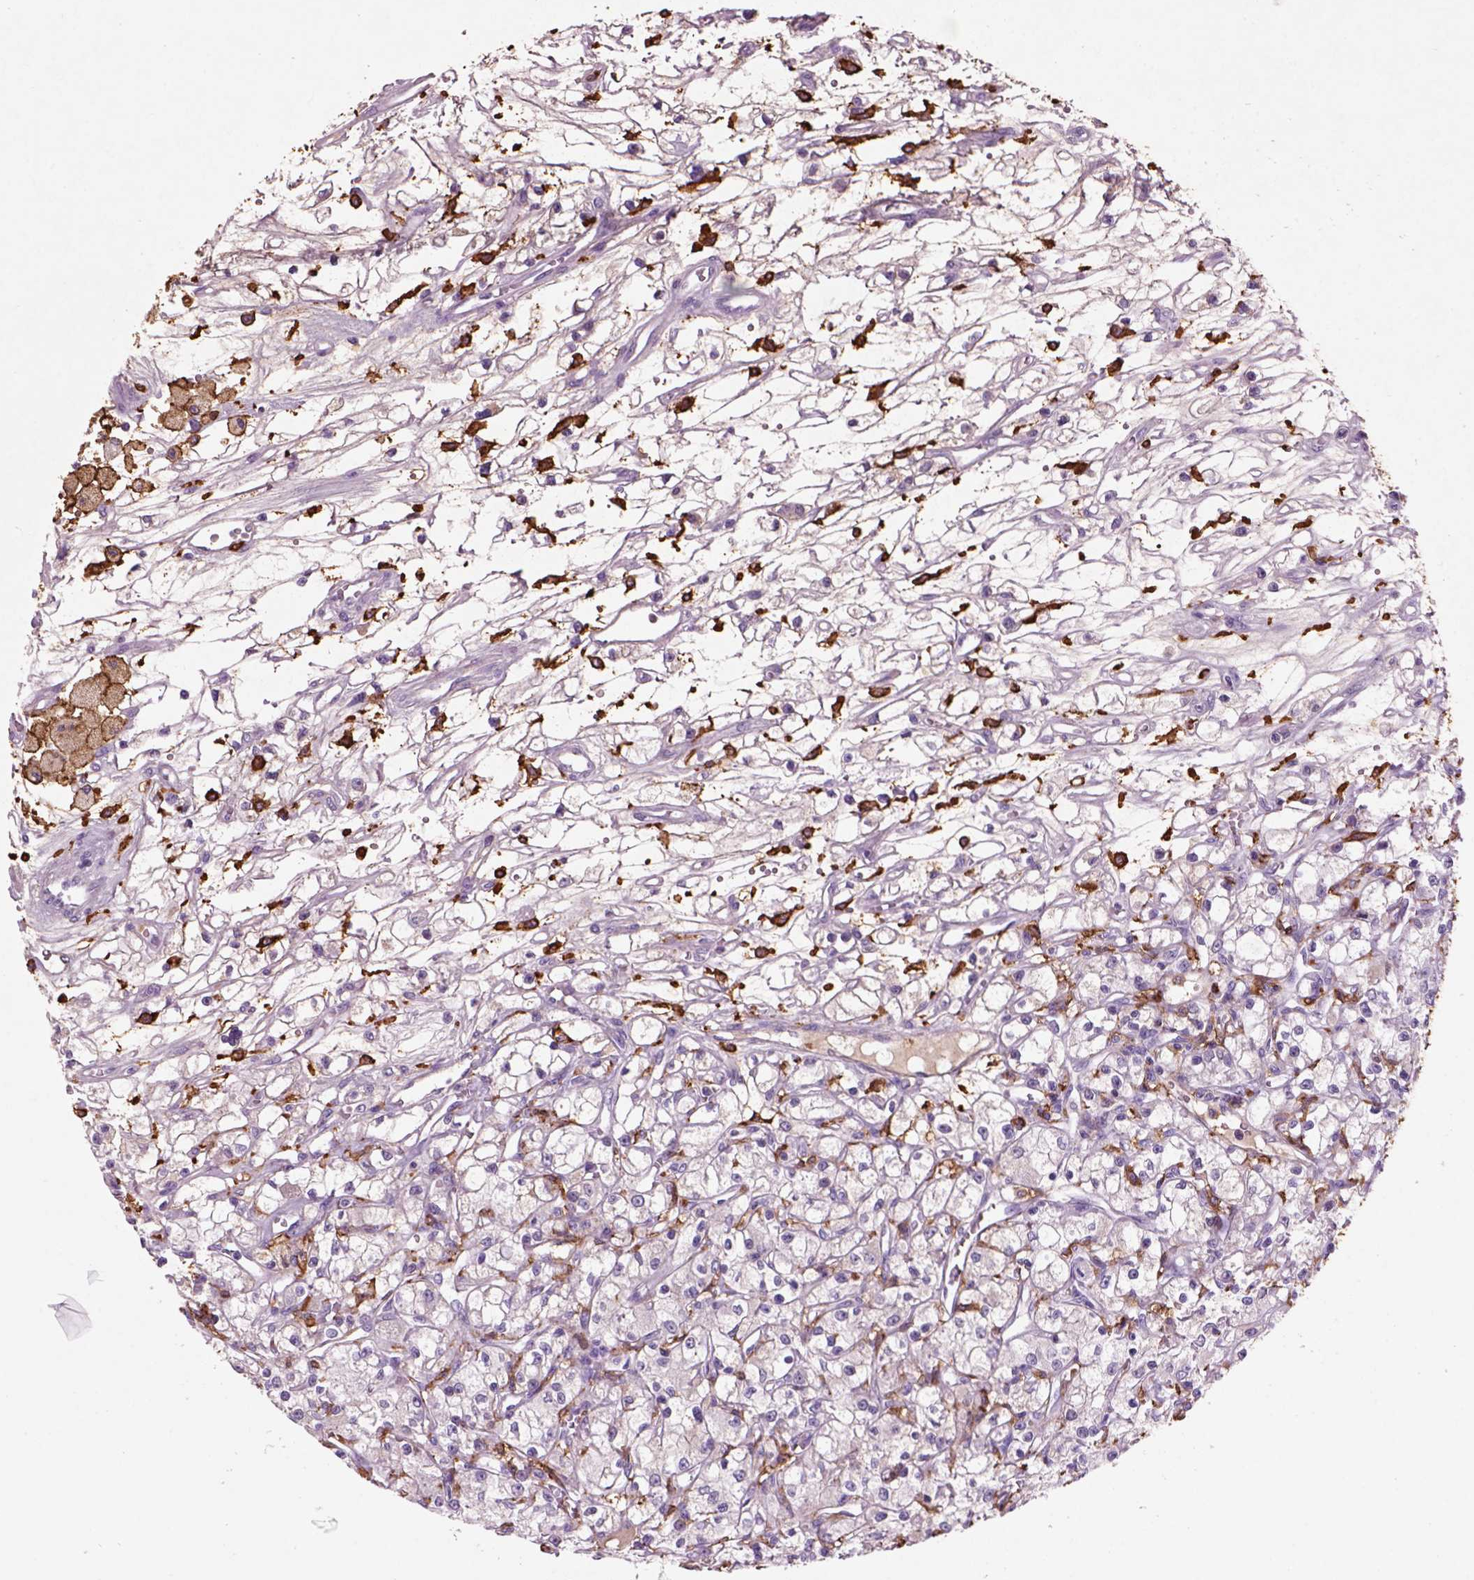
{"staining": {"intensity": "negative", "quantity": "none", "location": "none"}, "tissue": "renal cancer", "cell_type": "Tumor cells", "image_type": "cancer", "snomed": [{"axis": "morphology", "description": "Adenocarcinoma, NOS"}, {"axis": "topography", "description": "Kidney"}], "caption": "Renal adenocarcinoma was stained to show a protein in brown. There is no significant positivity in tumor cells.", "gene": "CD14", "patient": {"sex": "female", "age": 59}}